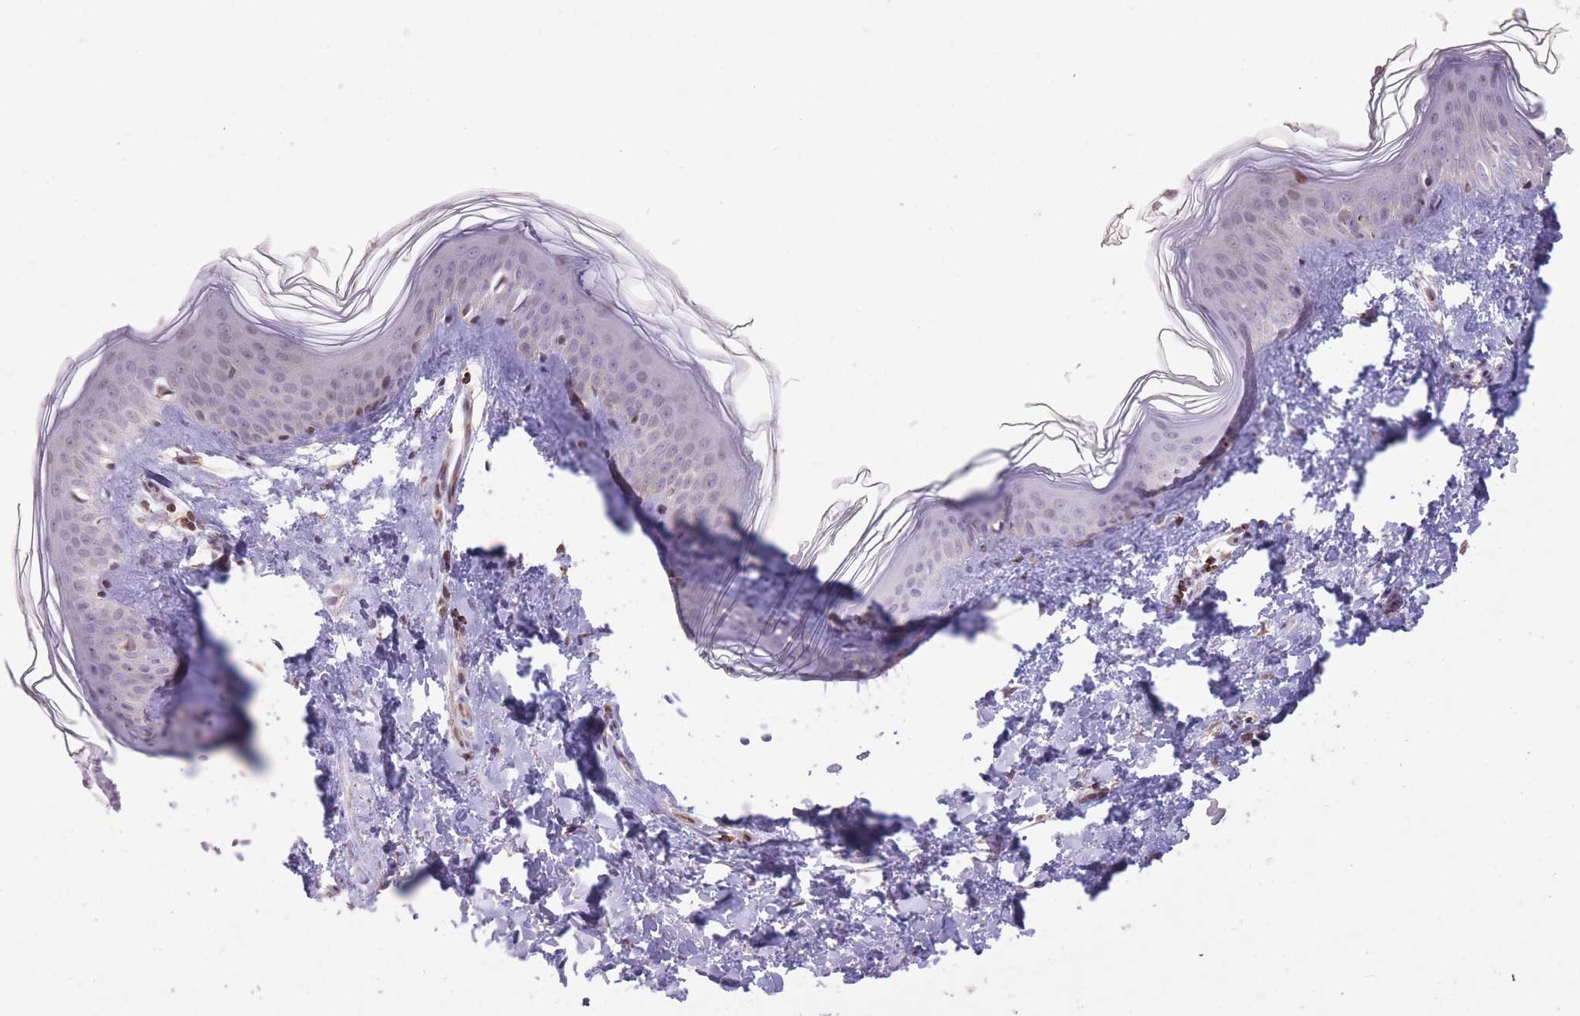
{"staining": {"intensity": "negative", "quantity": "none", "location": "none"}, "tissue": "skin", "cell_type": "Fibroblasts", "image_type": "normal", "snomed": [{"axis": "morphology", "description": "Normal tissue, NOS"}, {"axis": "topography", "description": "Skin"}], "caption": "Skin was stained to show a protein in brown. There is no significant positivity in fibroblasts. (Brightfield microscopy of DAB immunohistochemistry (IHC) at high magnification).", "gene": "DPYSL4", "patient": {"sex": "female", "age": 41}}